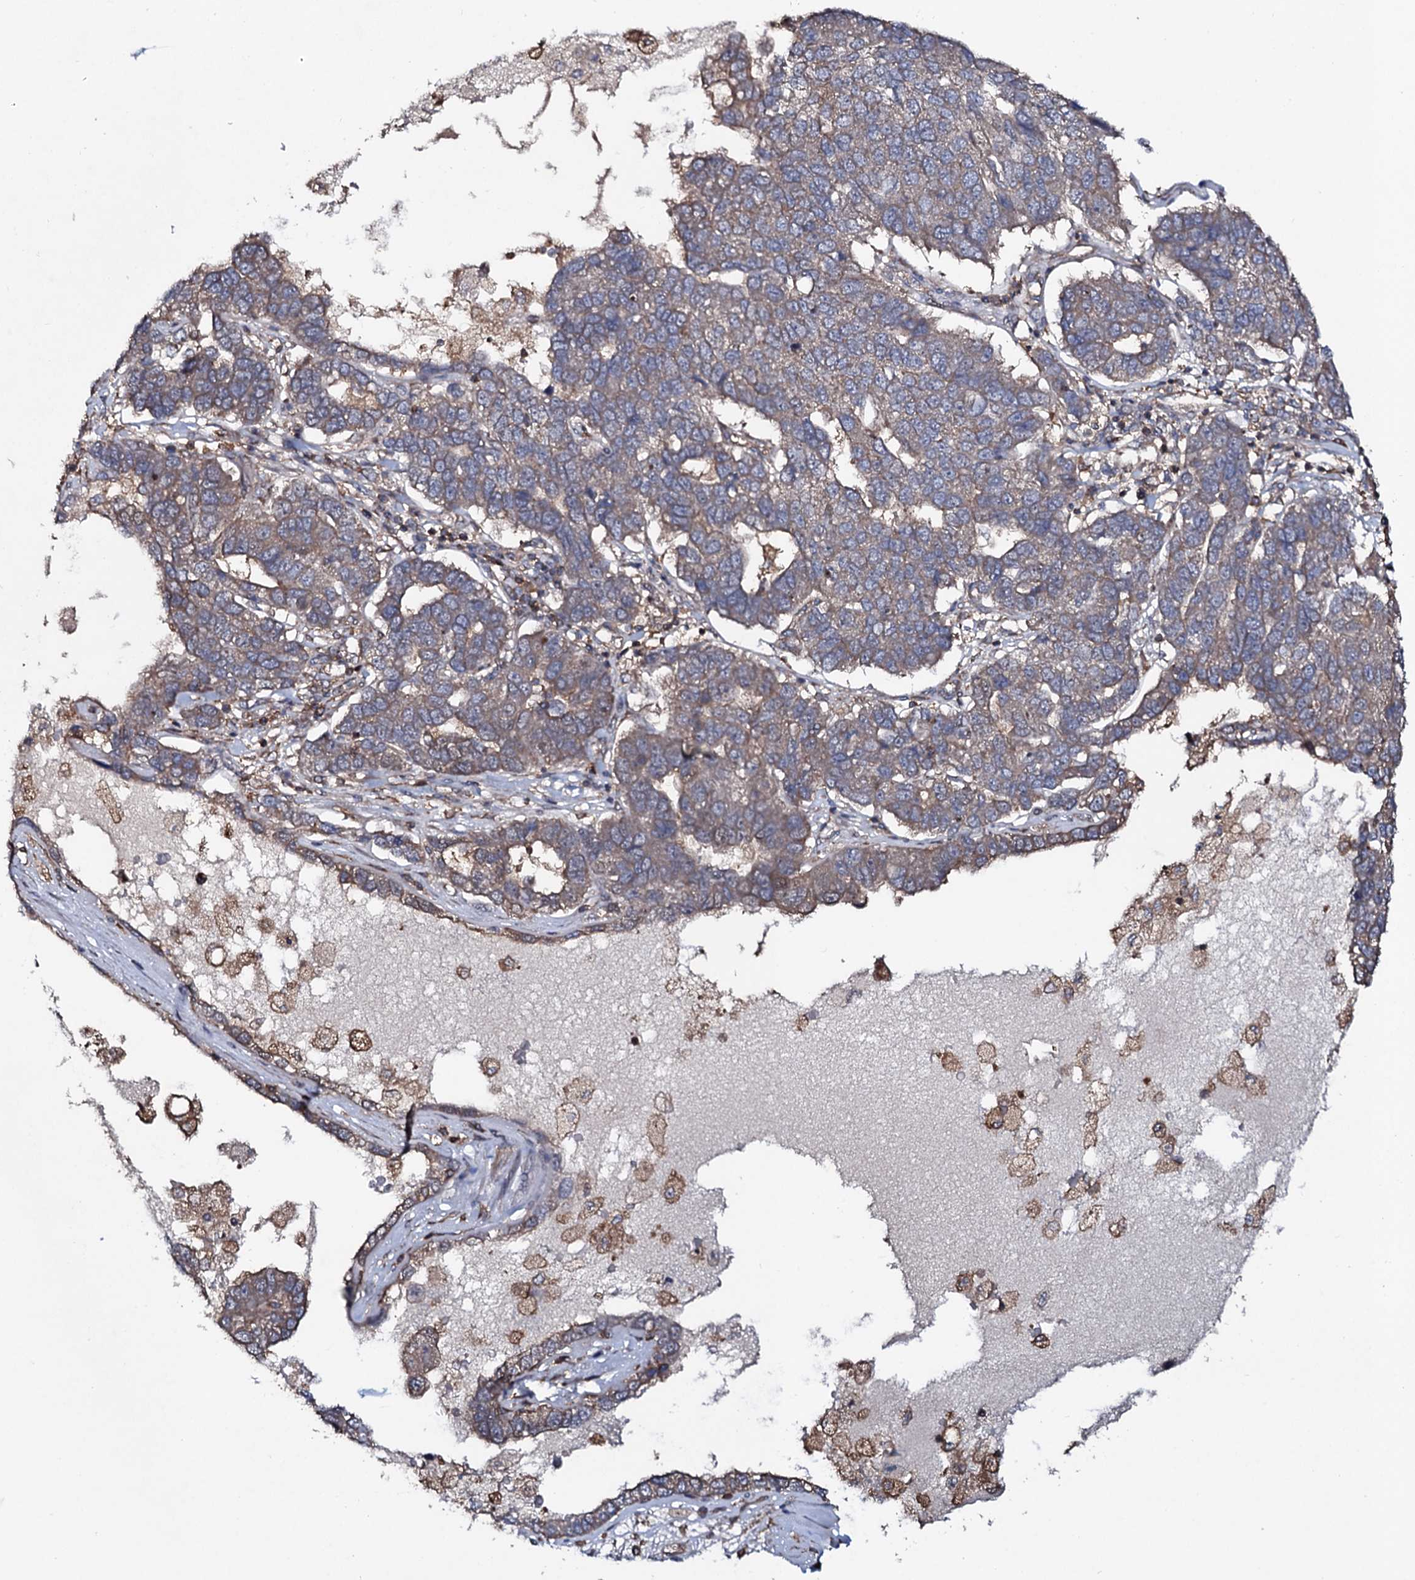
{"staining": {"intensity": "weak", "quantity": "25%-75%", "location": "cytoplasmic/membranous"}, "tissue": "pancreatic cancer", "cell_type": "Tumor cells", "image_type": "cancer", "snomed": [{"axis": "morphology", "description": "Adenocarcinoma, NOS"}, {"axis": "topography", "description": "Pancreas"}], "caption": "This micrograph demonstrates pancreatic adenocarcinoma stained with immunohistochemistry to label a protein in brown. The cytoplasmic/membranous of tumor cells show weak positivity for the protein. Nuclei are counter-stained blue.", "gene": "COG6", "patient": {"sex": "female", "age": 61}}